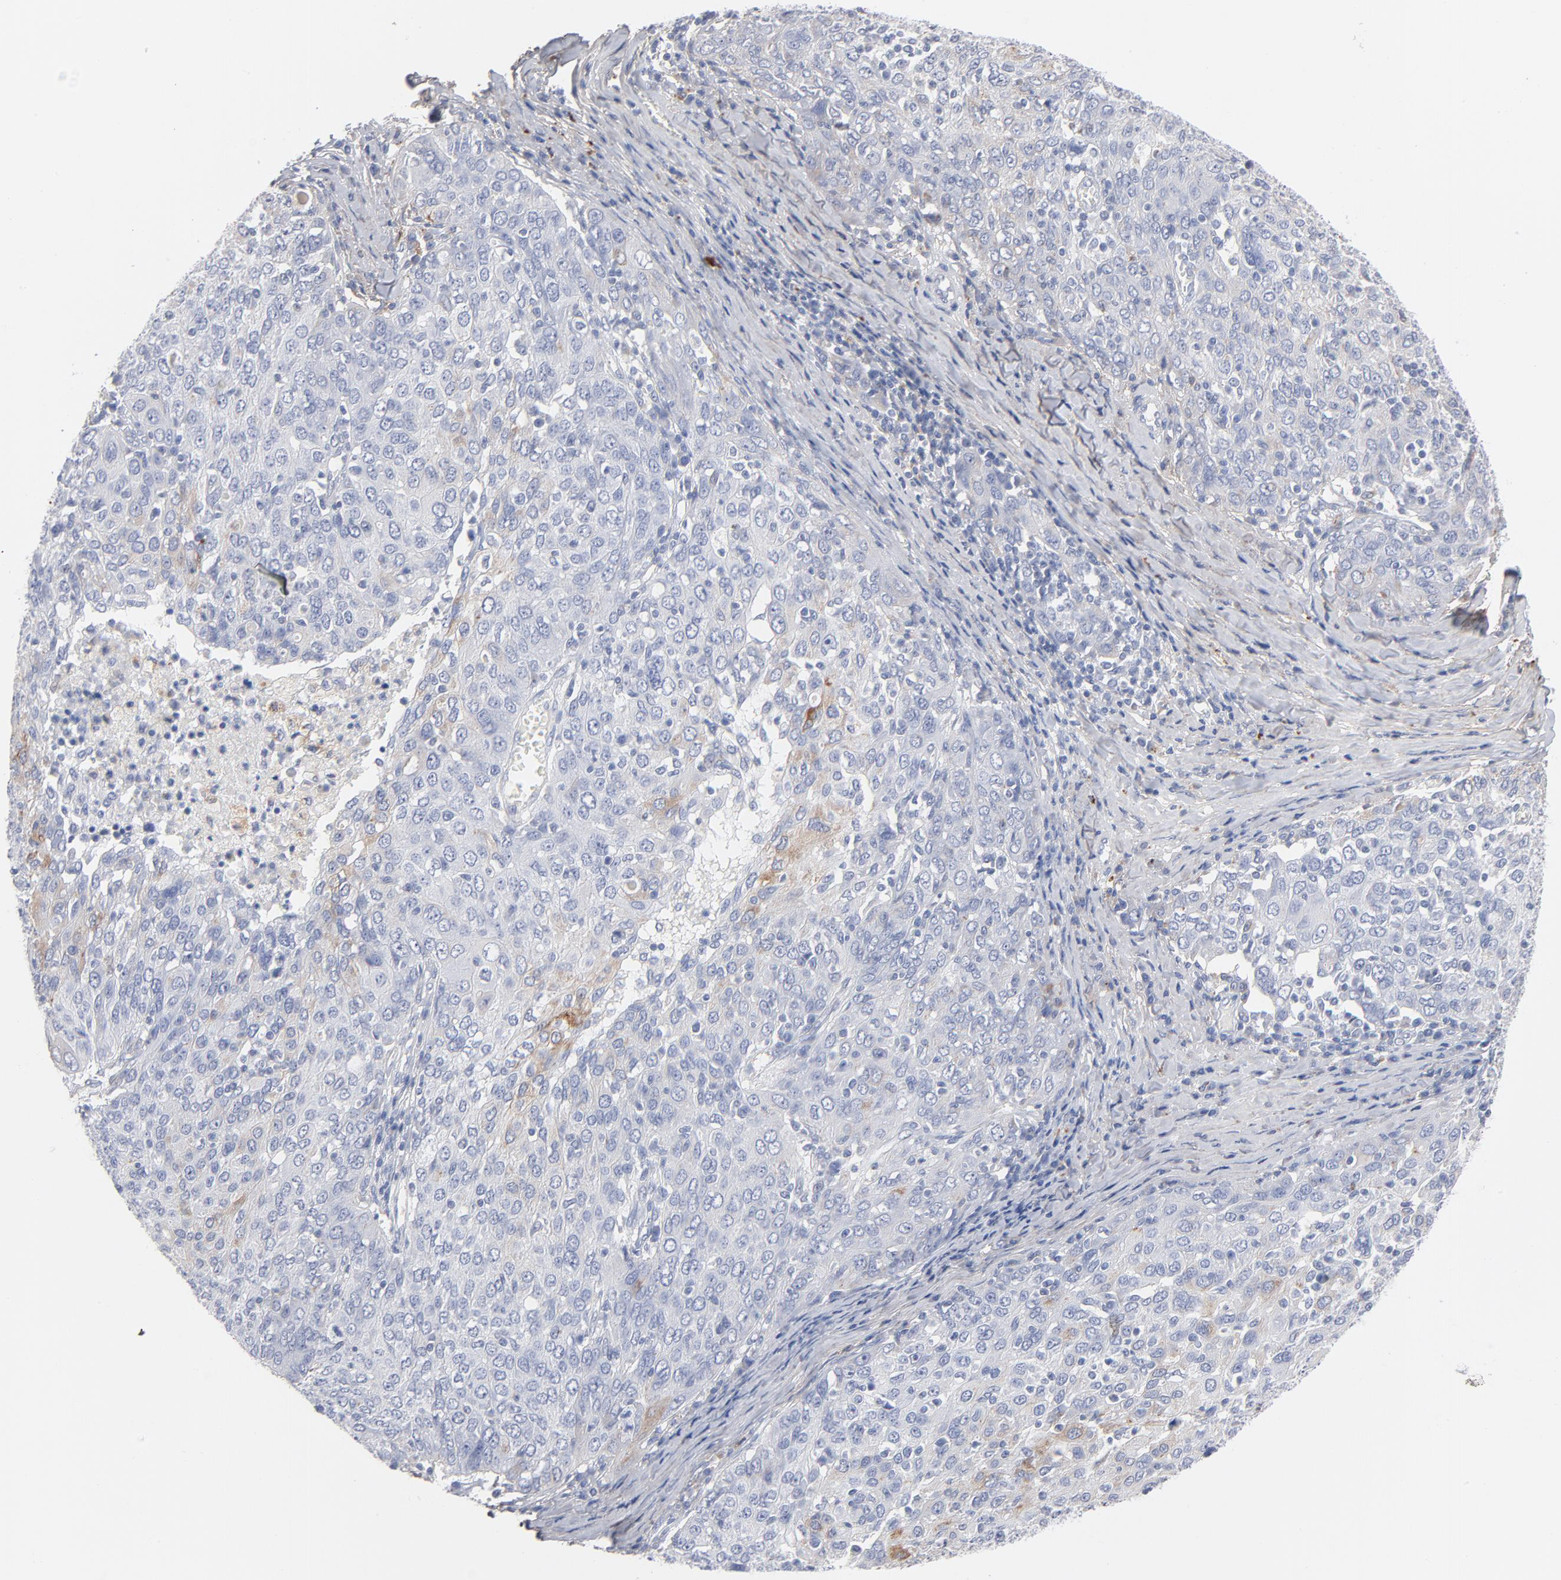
{"staining": {"intensity": "weak", "quantity": "<25%", "location": "cytoplasmic/membranous"}, "tissue": "ovarian cancer", "cell_type": "Tumor cells", "image_type": "cancer", "snomed": [{"axis": "morphology", "description": "Carcinoma, endometroid"}, {"axis": "topography", "description": "Ovary"}], "caption": "Immunohistochemistry (IHC) of human ovarian cancer (endometroid carcinoma) exhibits no positivity in tumor cells.", "gene": "LTBP2", "patient": {"sex": "female", "age": 50}}